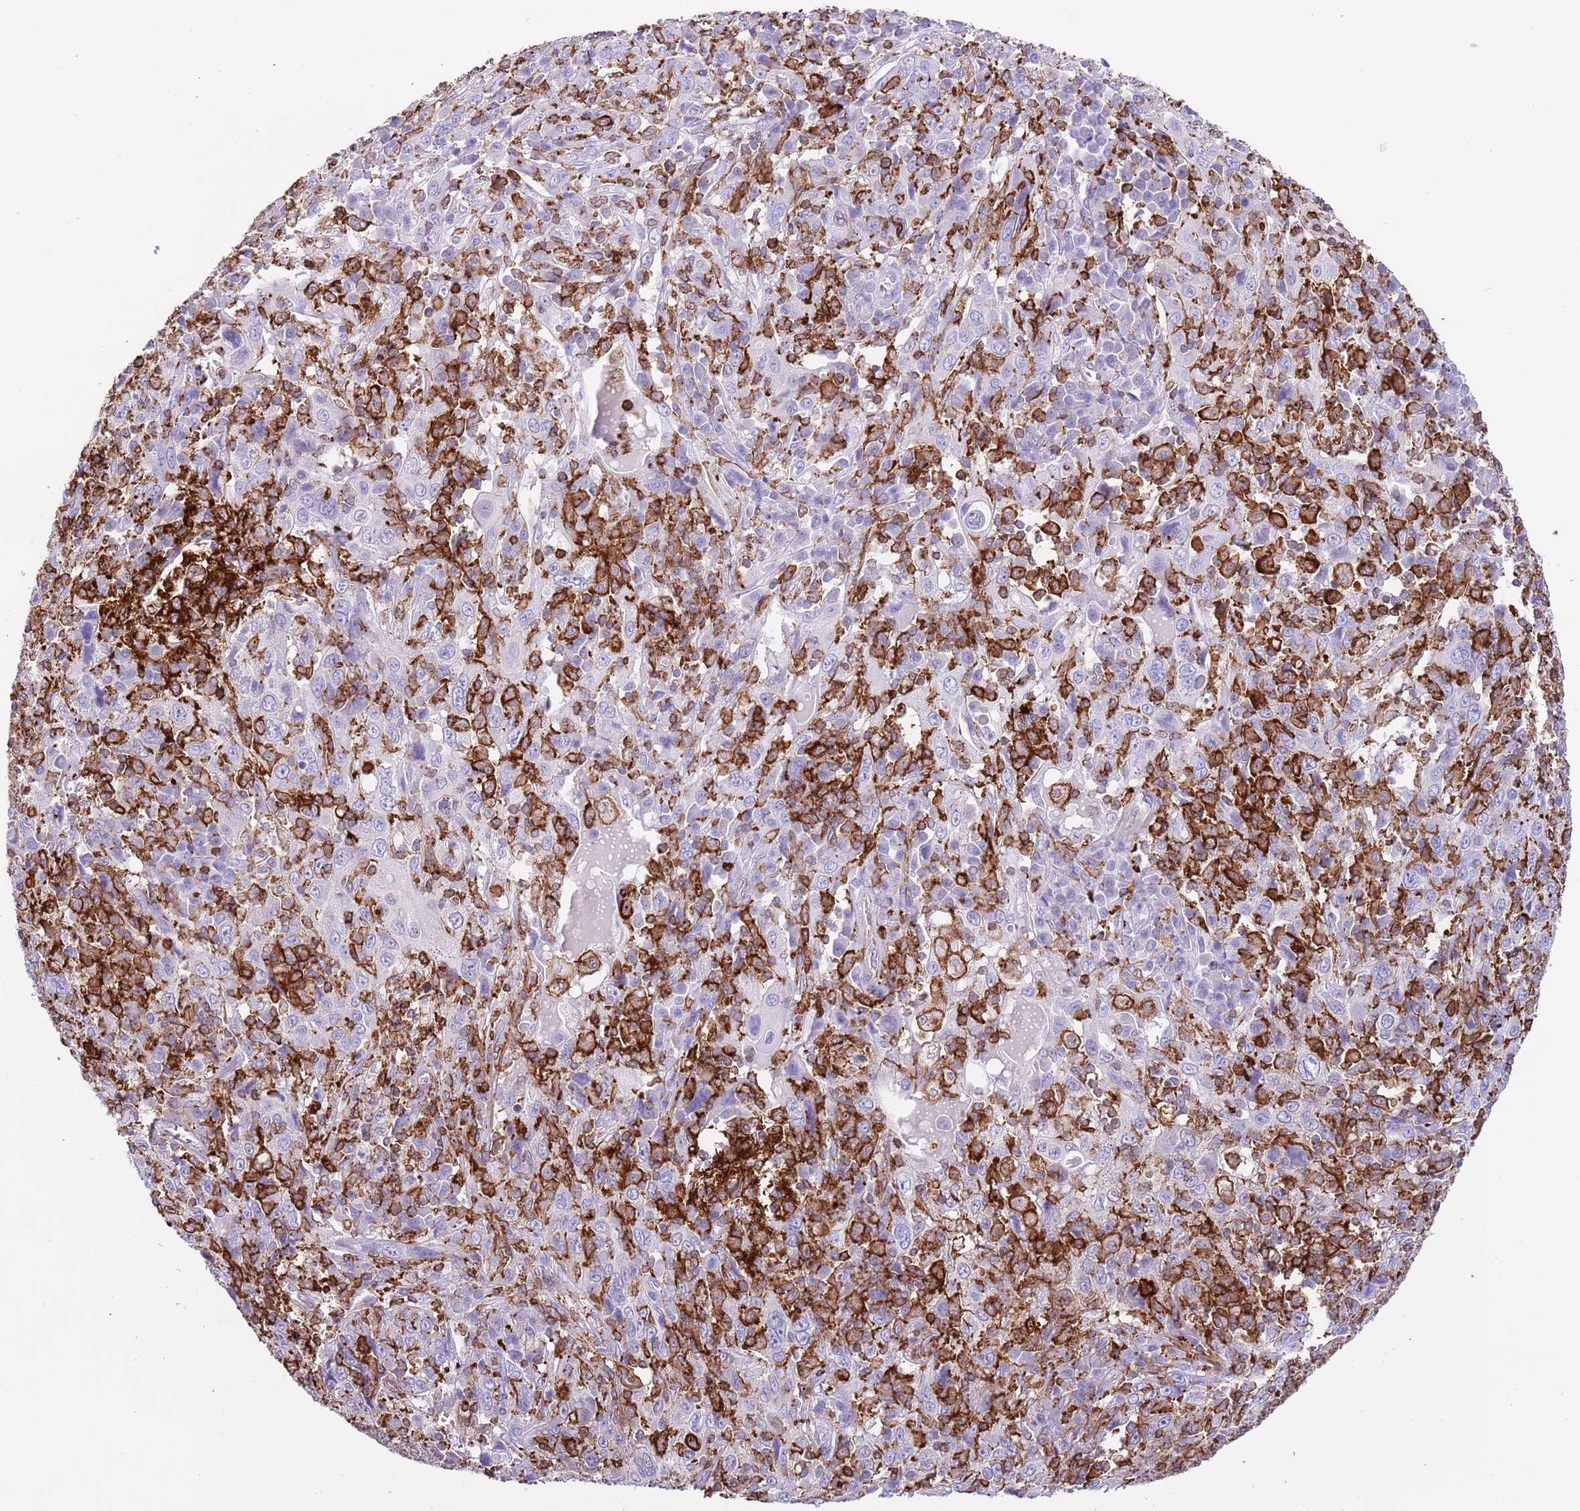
{"staining": {"intensity": "negative", "quantity": "none", "location": "none"}, "tissue": "cervical cancer", "cell_type": "Tumor cells", "image_type": "cancer", "snomed": [{"axis": "morphology", "description": "Squamous cell carcinoma, NOS"}, {"axis": "topography", "description": "Cervix"}], "caption": "IHC histopathology image of neoplastic tissue: human cervical squamous cell carcinoma stained with DAB shows no significant protein expression in tumor cells.", "gene": "EFHD2", "patient": {"sex": "female", "age": 46}}